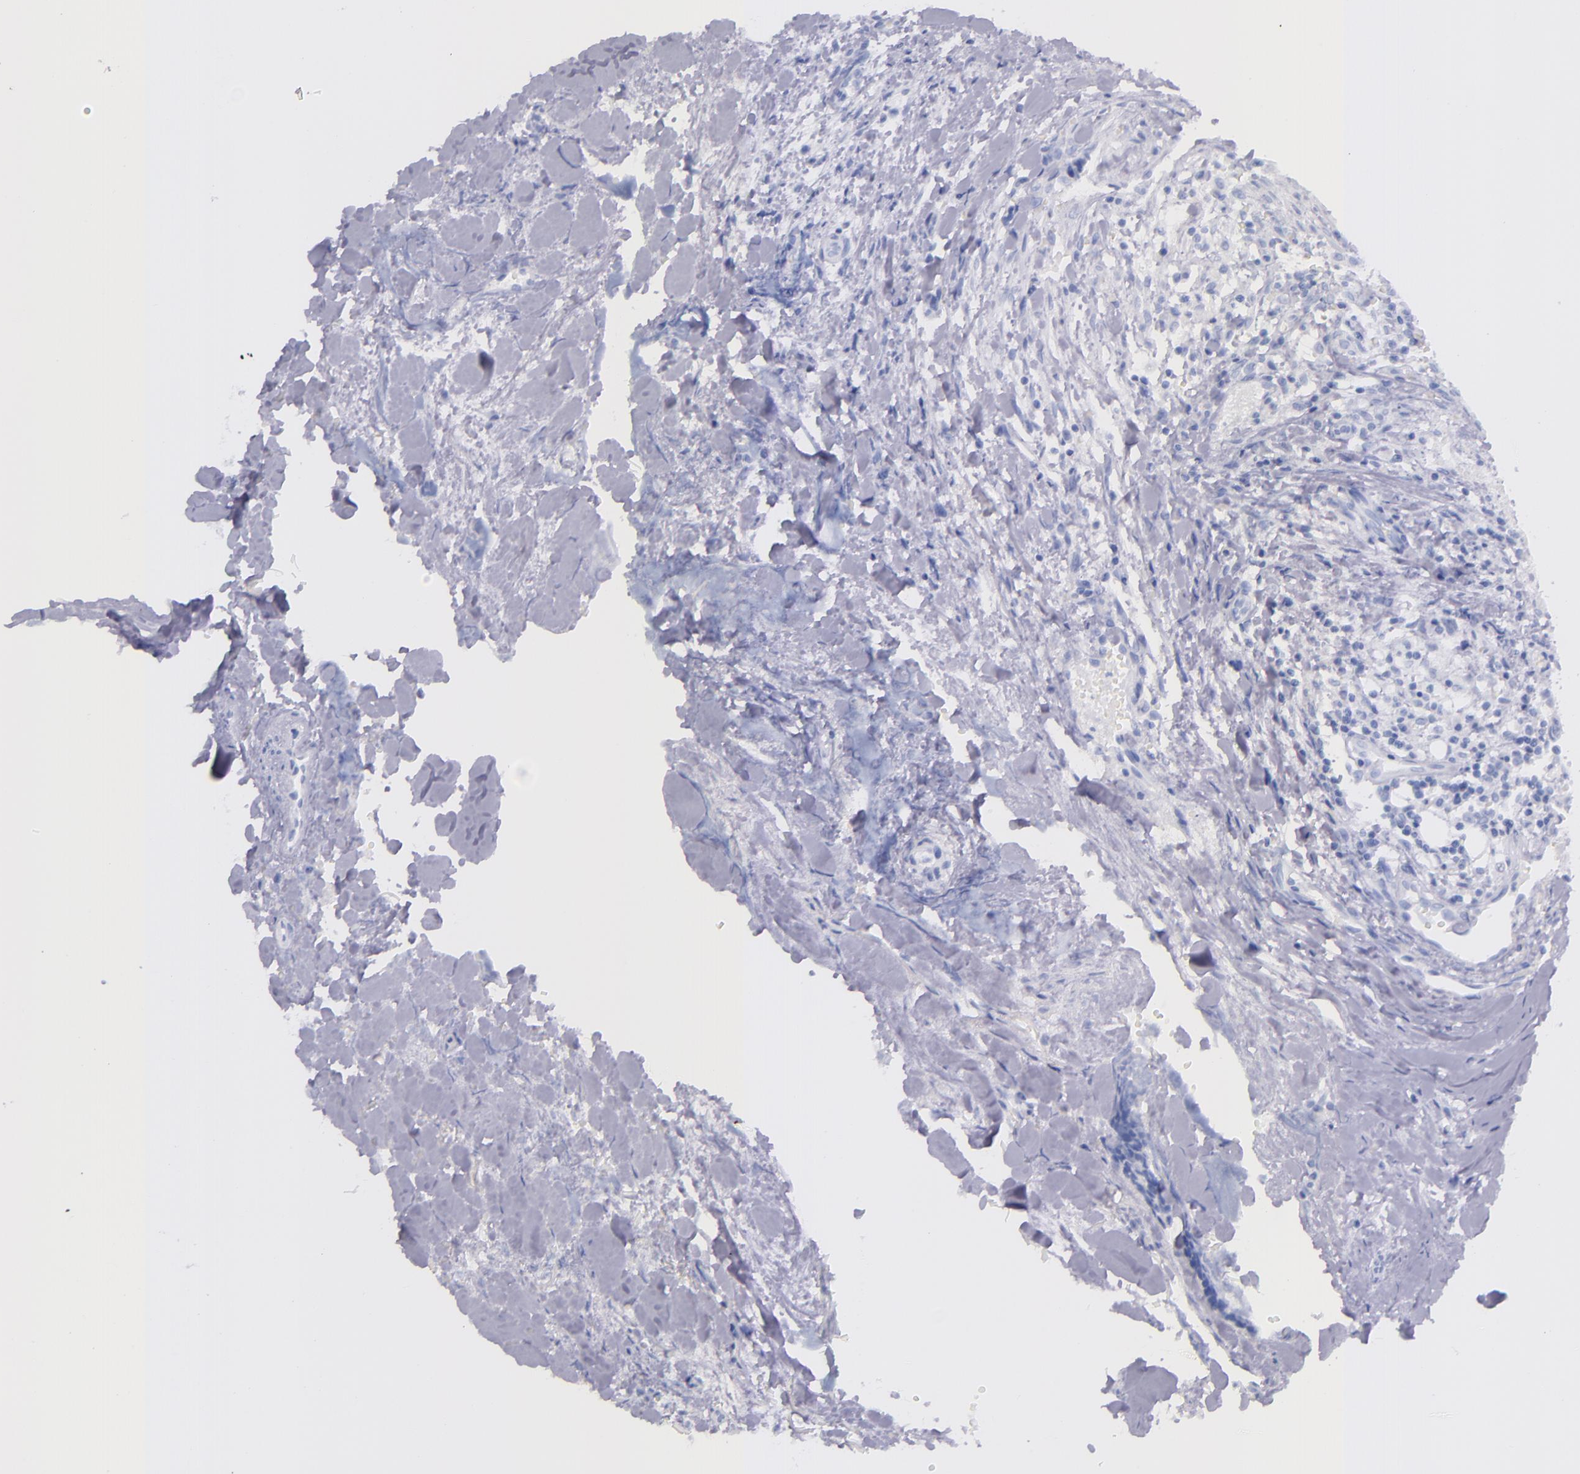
{"staining": {"intensity": "negative", "quantity": "none", "location": "none"}, "tissue": "head and neck cancer", "cell_type": "Tumor cells", "image_type": "cancer", "snomed": [{"axis": "morphology", "description": "Squamous cell carcinoma, NOS"}, {"axis": "topography", "description": "Salivary gland"}, {"axis": "topography", "description": "Head-Neck"}], "caption": "High magnification brightfield microscopy of head and neck cancer (squamous cell carcinoma) stained with DAB (3,3'-diaminobenzidine) (brown) and counterstained with hematoxylin (blue): tumor cells show no significant staining.", "gene": "SFTPA2", "patient": {"sex": "male", "age": 70}}